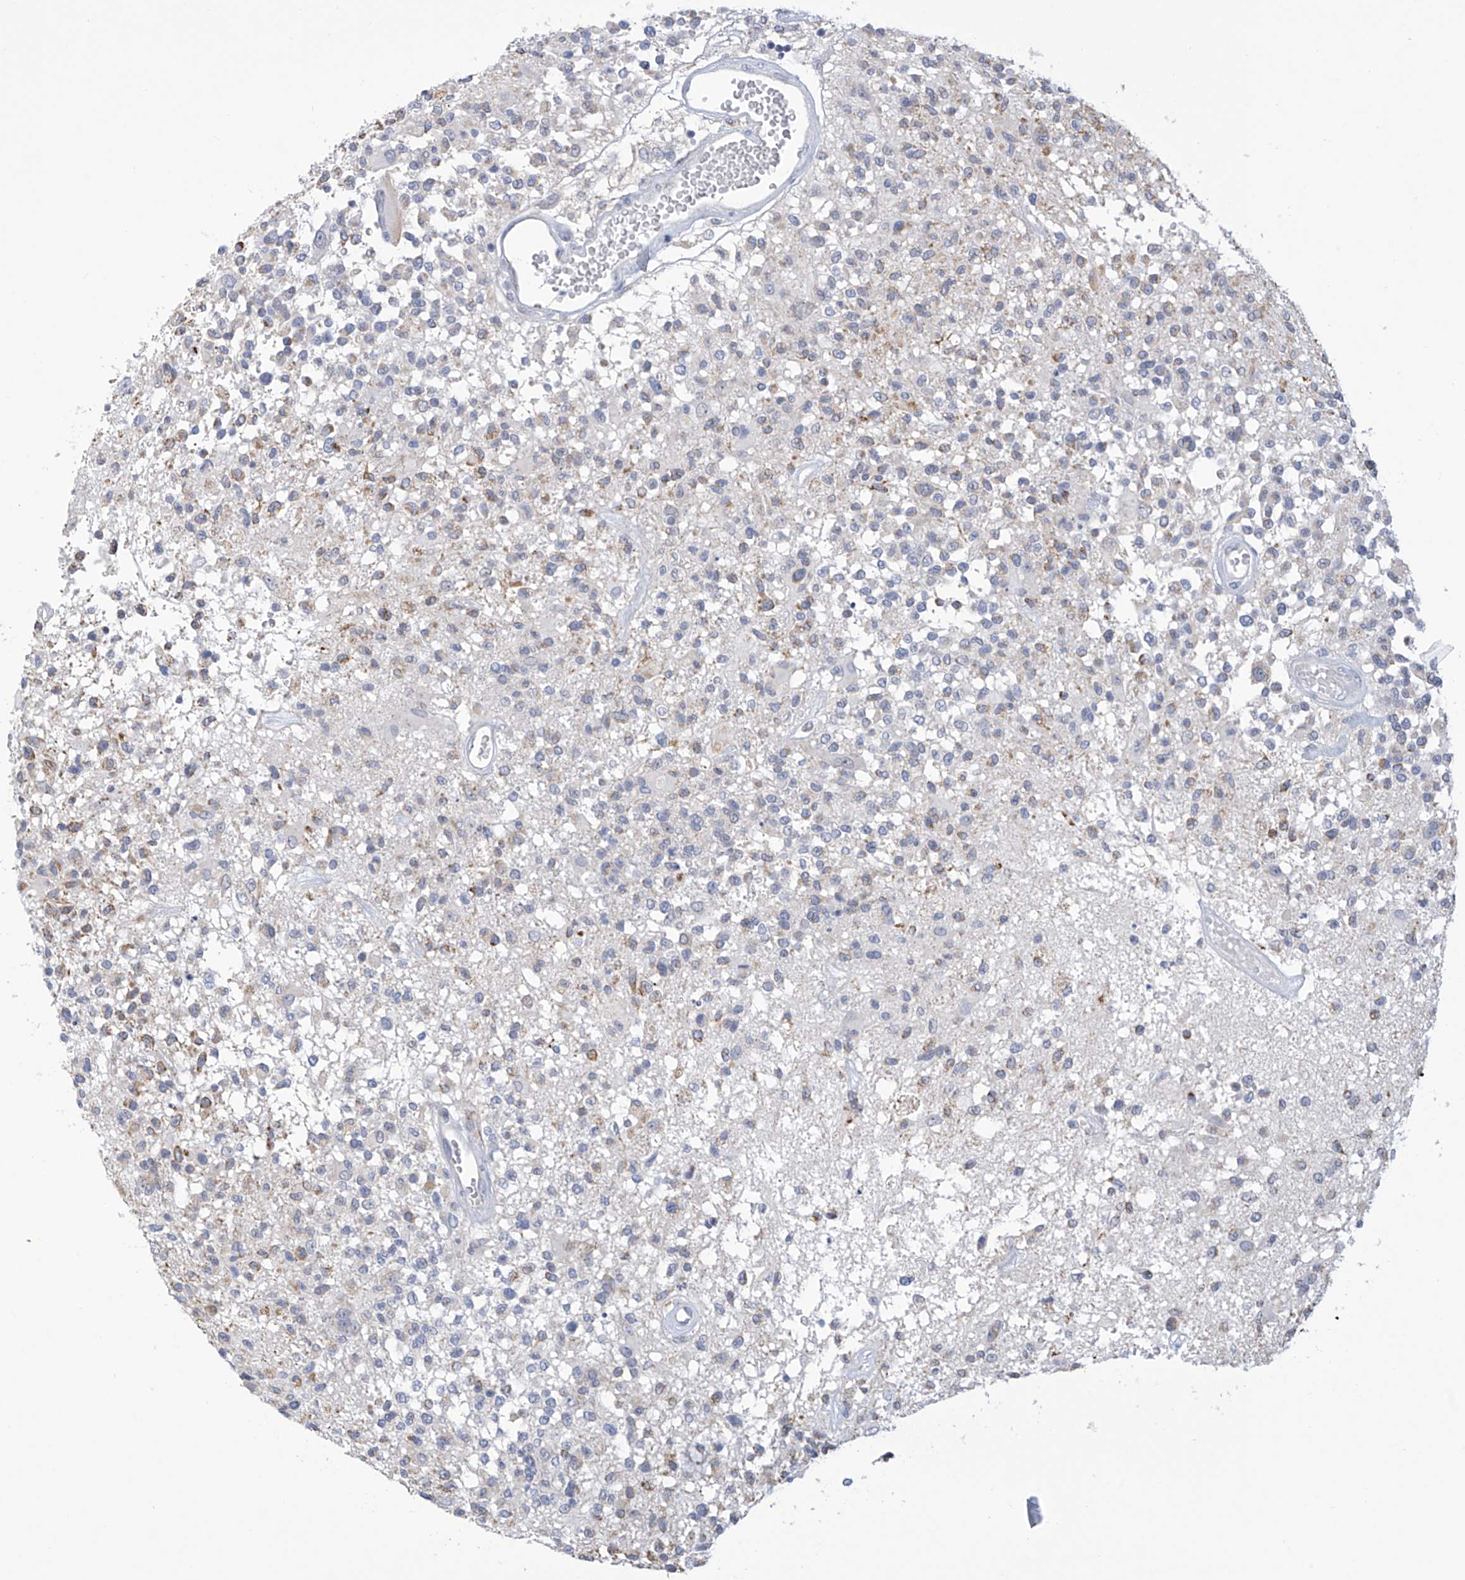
{"staining": {"intensity": "negative", "quantity": "none", "location": "none"}, "tissue": "glioma", "cell_type": "Tumor cells", "image_type": "cancer", "snomed": [{"axis": "morphology", "description": "Glioma, malignant, High grade"}, {"axis": "morphology", "description": "Glioblastoma, NOS"}, {"axis": "topography", "description": "Brain"}], "caption": "Tumor cells show no significant expression in glioblastoma.", "gene": "IBA57", "patient": {"sex": "male", "age": 60}}